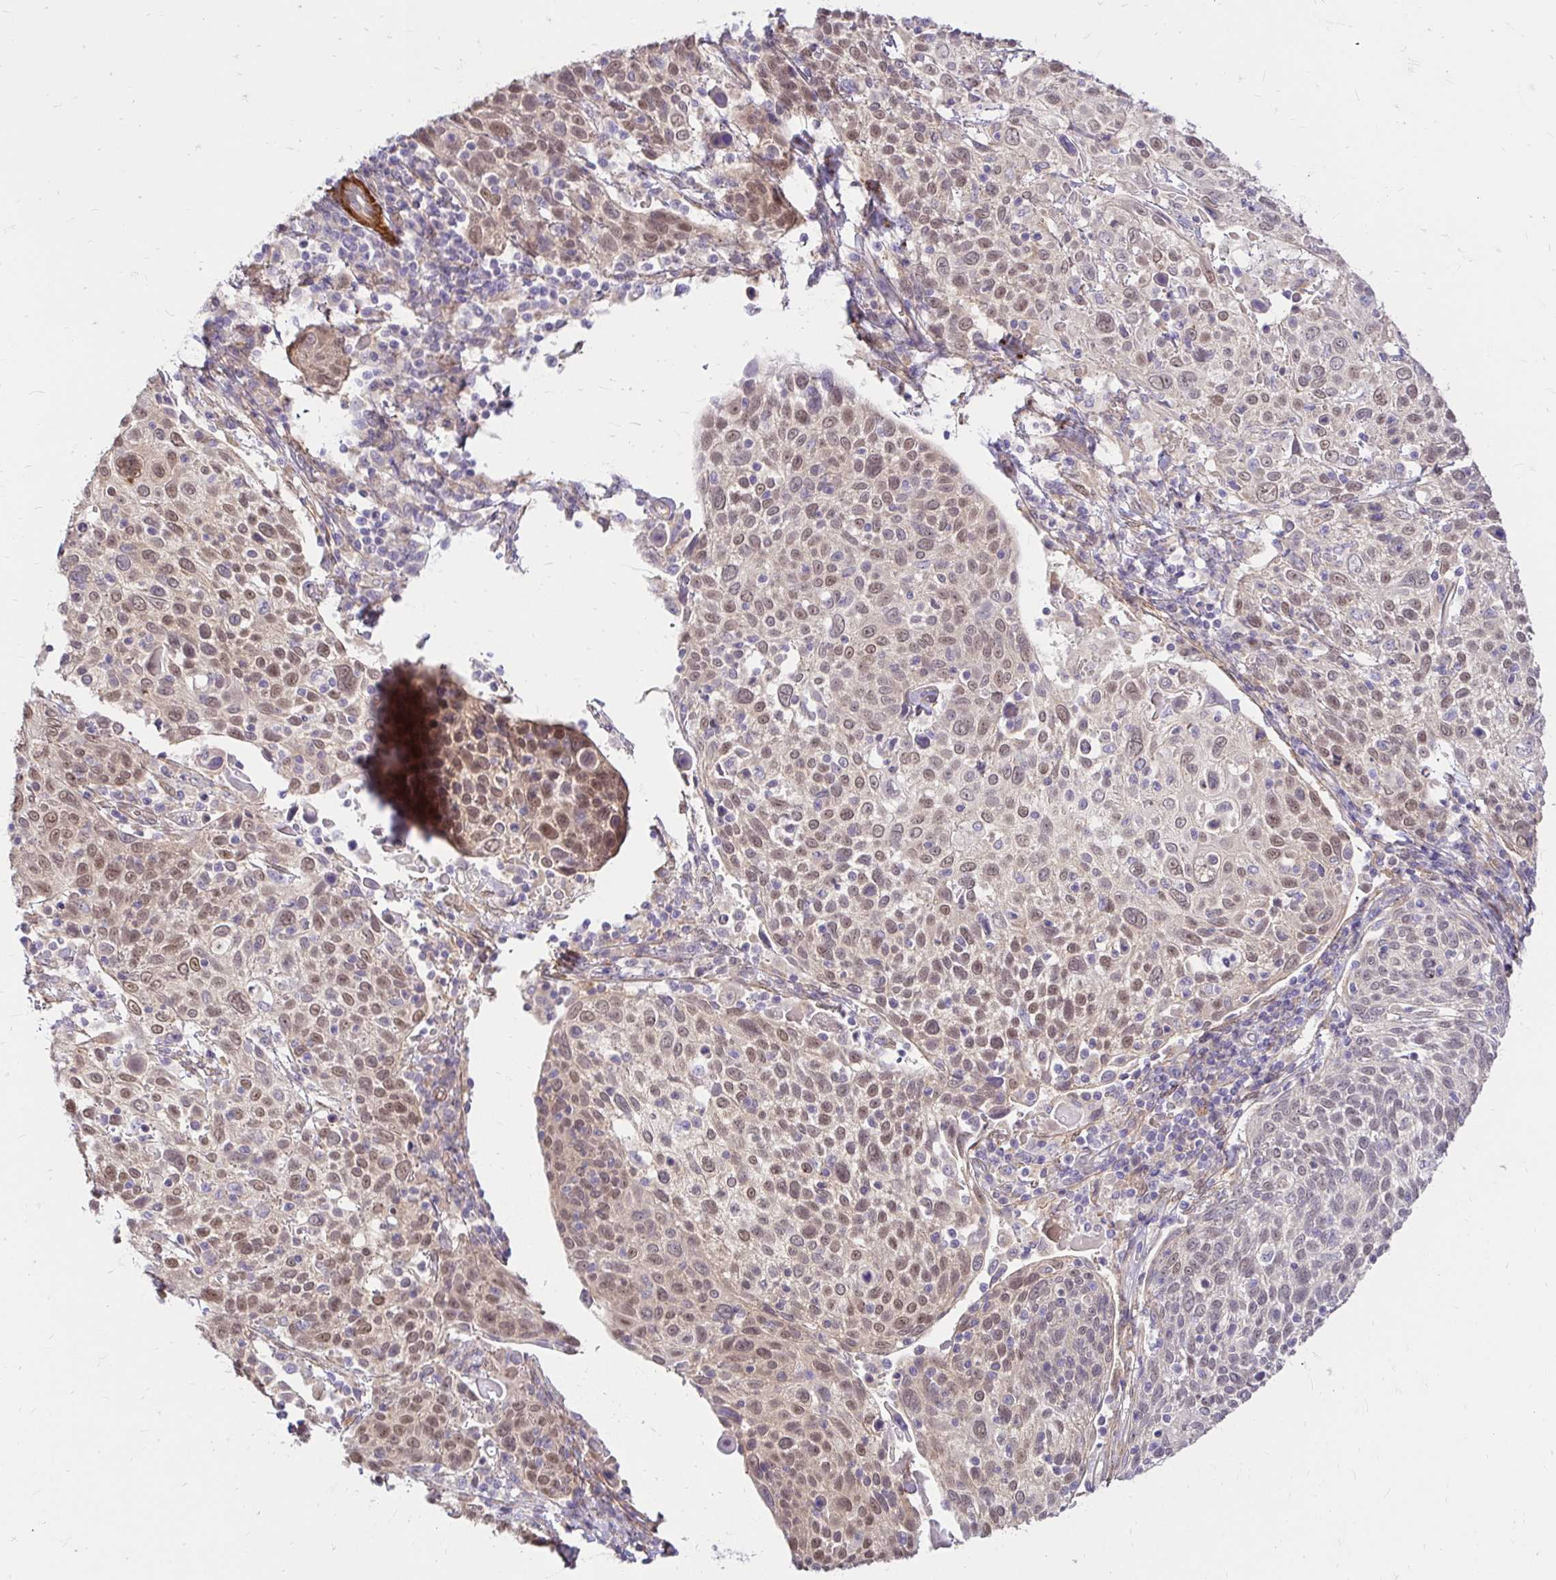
{"staining": {"intensity": "moderate", "quantity": ">75%", "location": "nuclear"}, "tissue": "cervical cancer", "cell_type": "Tumor cells", "image_type": "cancer", "snomed": [{"axis": "morphology", "description": "Squamous cell carcinoma, NOS"}, {"axis": "topography", "description": "Cervix"}], "caption": "The immunohistochemical stain shows moderate nuclear staining in tumor cells of cervical cancer tissue. (Stains: DAB in brown, nuclei in blue, Microscopy: brightfield microscopy at high magnification).", "gene": "YAP1", "patient": {"sex": "female", "age": 61}}